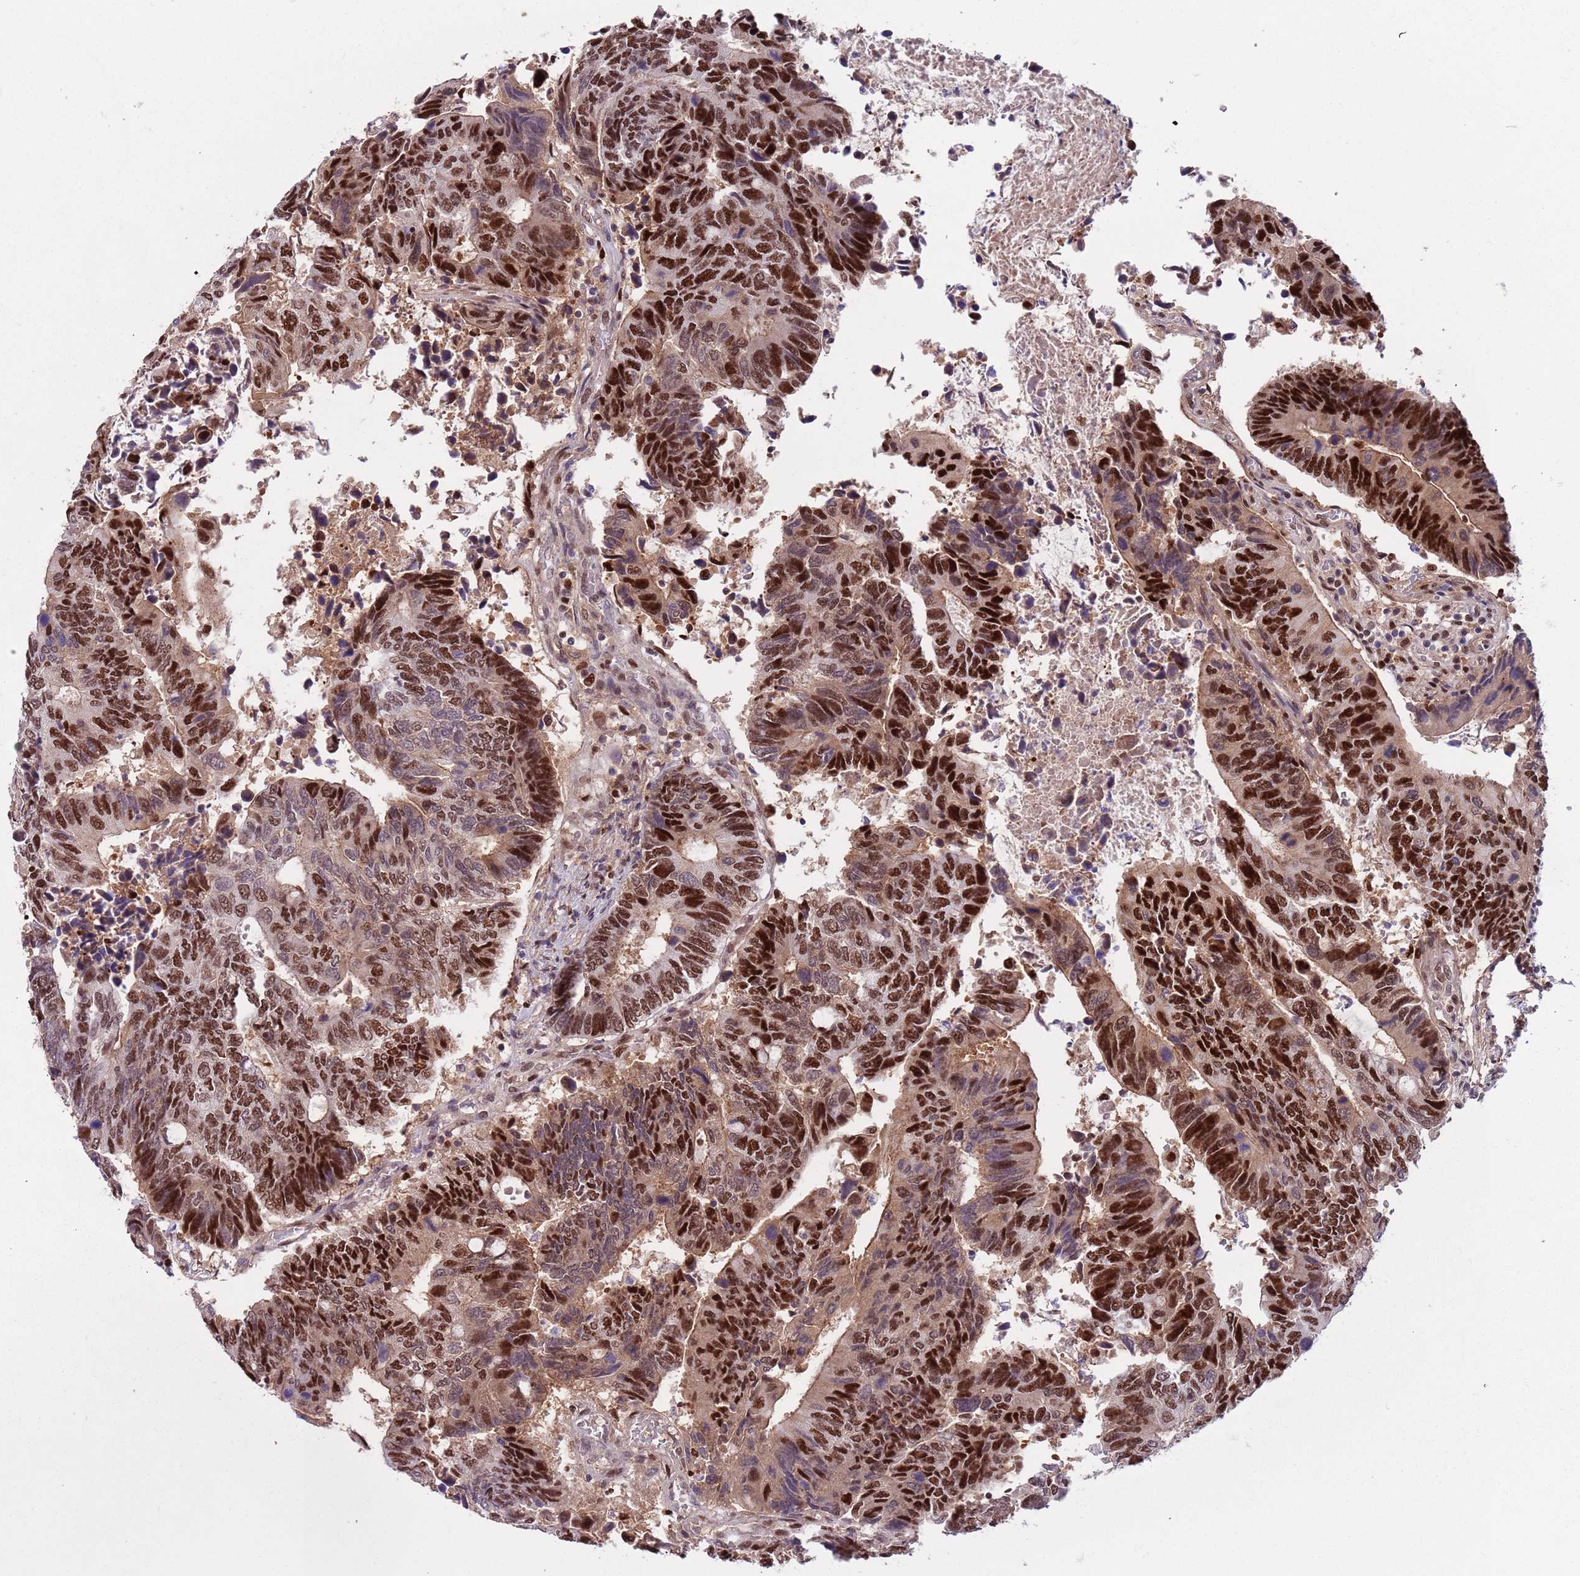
{"staining": {"intensity": "strong", "quantity": ">75%", "location": "nuclear"}, "tissue": "colorectal cancer", "cell_type": "Tumor cells", "image_type": "cancer", "snomed": [{"axis": "morphology", "description": "Adenocarcinoma, NOS"}, {"axis": "topography", "description": "Colon"}], "caption": "Approximately >75% of tumor cells in colorectal cancer display strong nuclear protein positivity as visualized by brown immunohistochemical staining.", "gene": "RMND5B", "patient": {"sex": "male", "age": 87}}